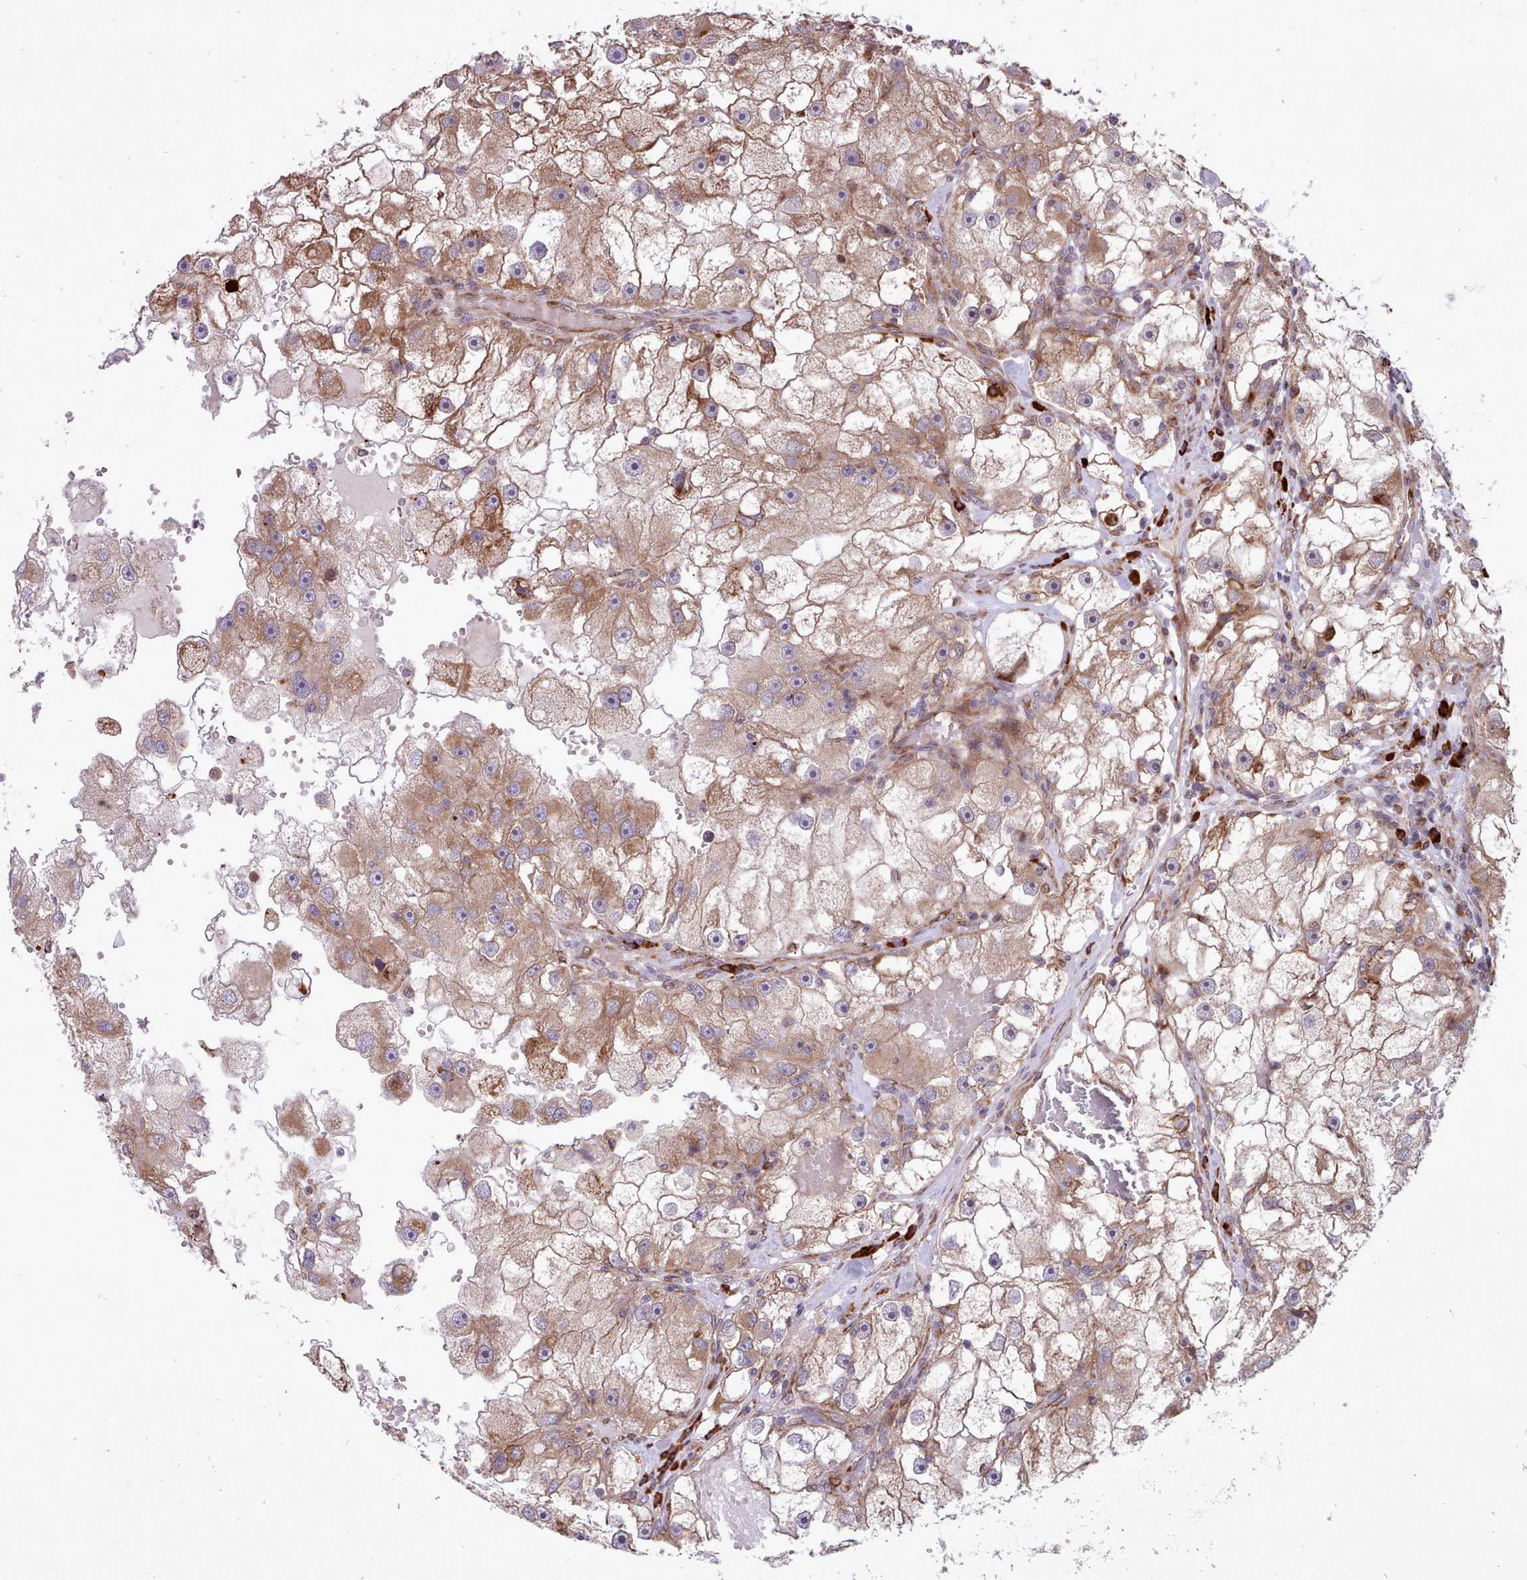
{"staining": {"intensity": "moderate", "quantity": ">75%", "location": "cytoplasmic/membranous"}, "tissue": "renal cancer", "cell_type": "Tumor cells", "image_type": "cancer", "snomed": [{"axis": "morphology", "description": "Adenocarcinoma, NOS"}, {"axis": "topography", "description": "Kidney"}], "caption": "Brown immunohistochemical staining in human adenocarcinoma (renal) shows moderate cytoplasmic/membranous expression in about >75% of tumor cells. (Brightfield microscopy of DAB IHC at high magnification).", "gene": "TTLL3", "patient": {"sex": "male", "age": 63}}